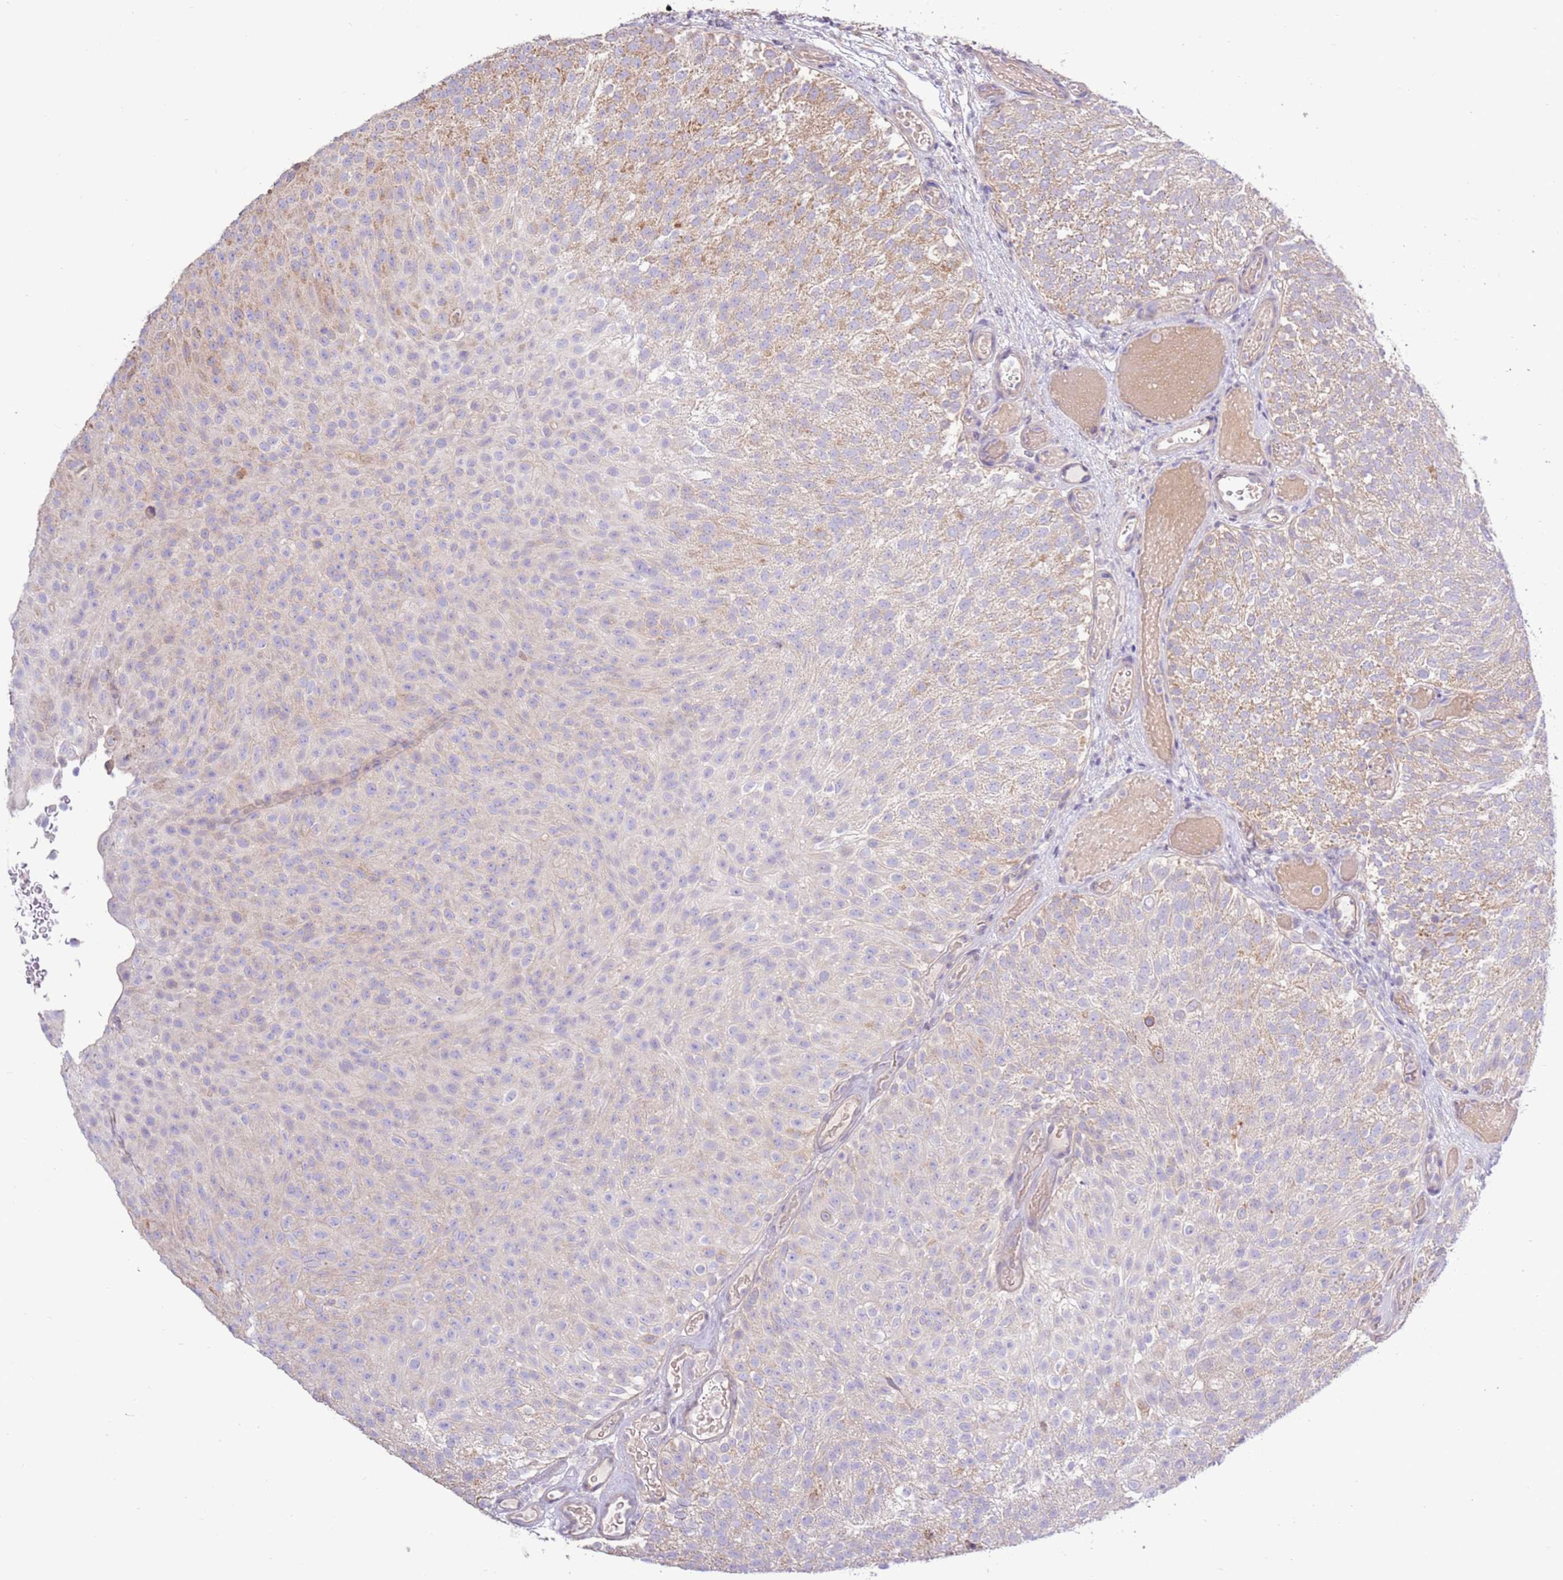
{"staining": {"intensity": "weak", "quantity": "25%-75%", "location": "cytoplasmic/membranous"}, "tissue": "urothelial cancer", "cell_type": "Tumor cells", "image_type": "cancer", "snomed": [{"axis": "morphology", "description": "Urothelial carcinoma, Low grade"}, {"axis": "topography", "description": "Urinary bladder"}], "caption": "Protein expression analysis of urothelial cancer reveals weak cytoplasmic/membranous positivity in approximately 25%-75% of tumor cells.", "gene": "EVA1B", "patient": {"sex": "male", "age": 78}}